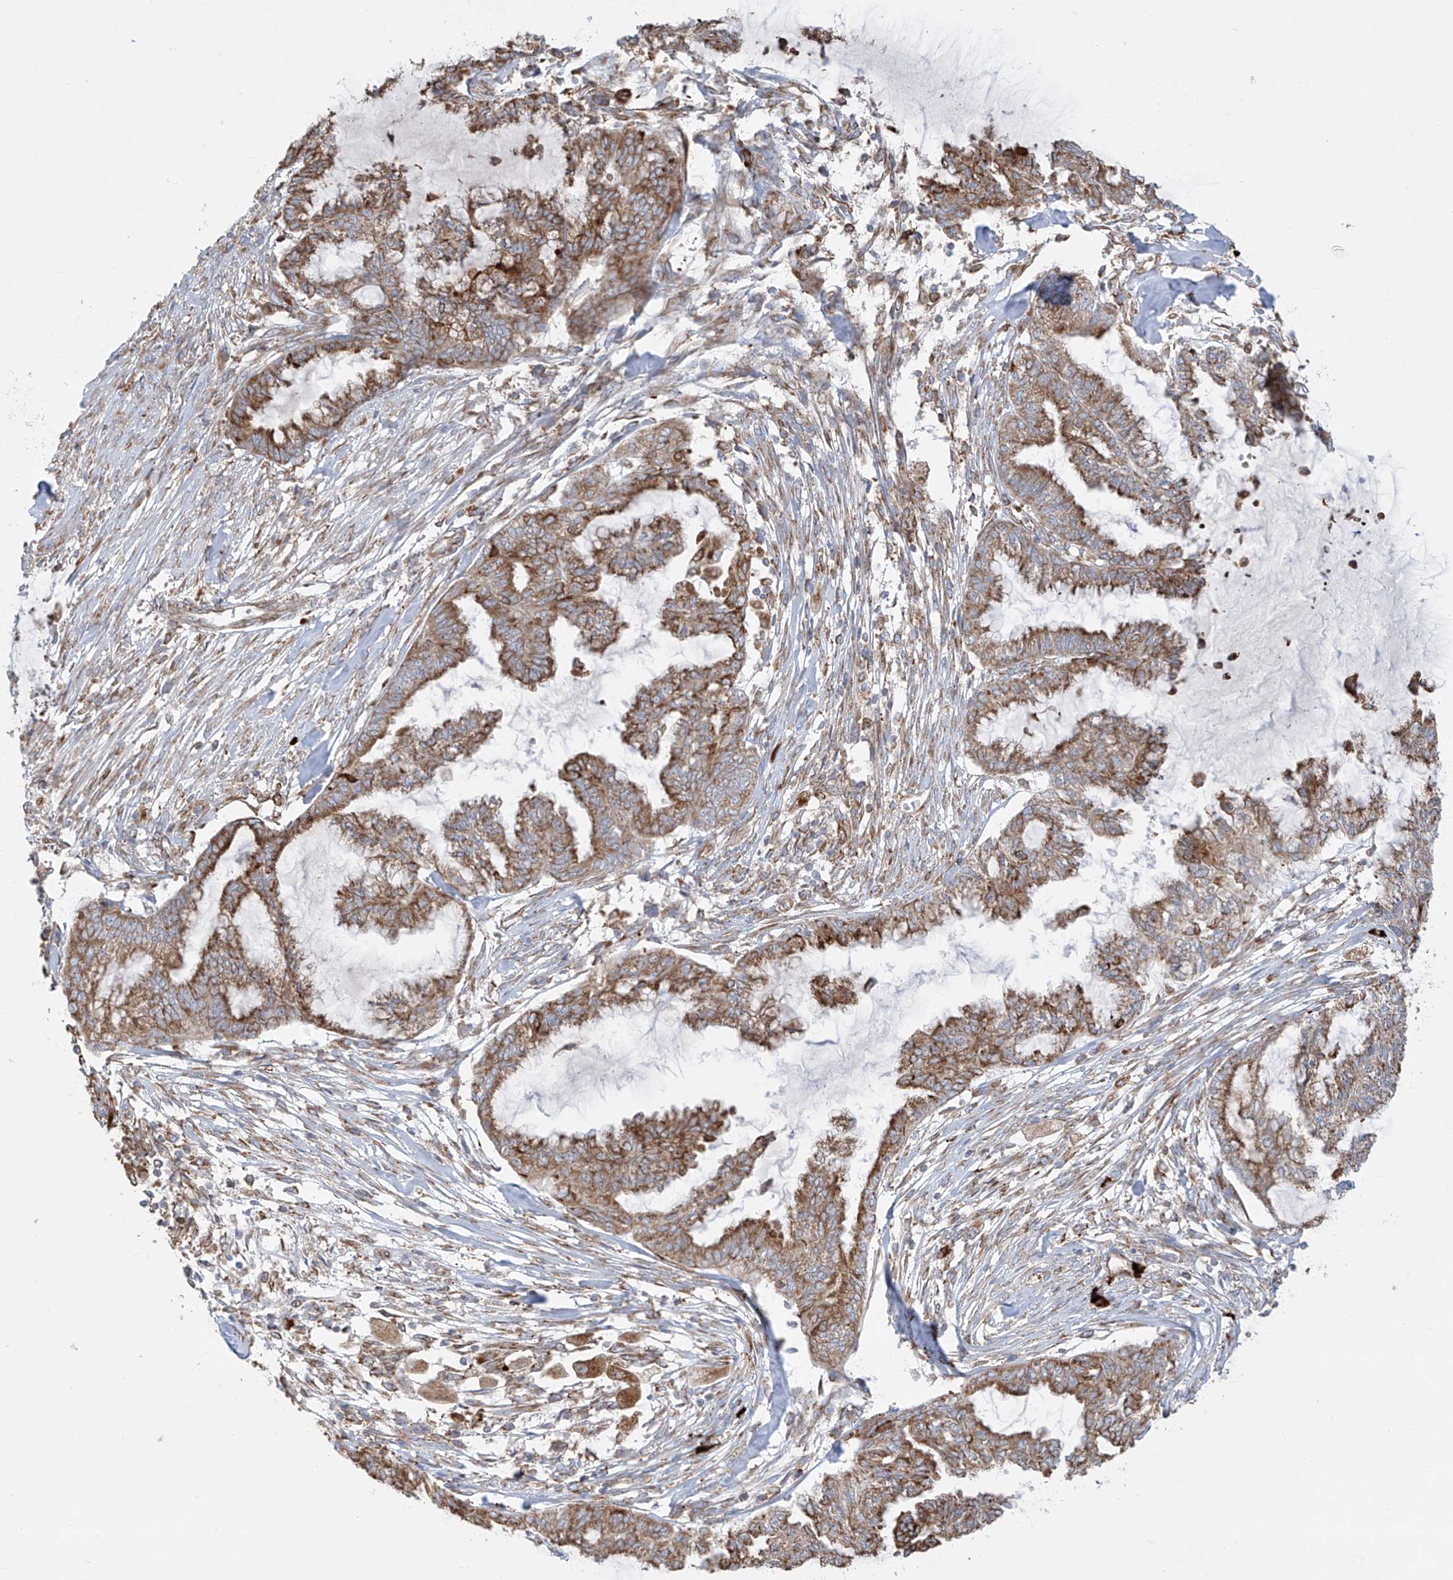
{"staining": {"intensity": "moderate", "quantity": ">75%", "location": "cytoplasmic/membranous"}, "tissue": "endometrial cancer", "cell_type": "Tumor cells", "image_type": "cancer", "snomed": [{"axis": "morphology", "description": "Adenocarcinoma, NOS"}, {"axis": "topography", "description": "Endometrium"}], "caption": "DAB (3,3'-diaminobenzidine) immunohistochemical staining of adenocarcinoma (endometrial) reveals moderate cytoplasmic/membranous protein expression in about >75% of tumor cells. (DAB IHC, brown staining for protein, blue staining for nuclei).", "gene": "MX1", "patient": {"sex": "female", "age": 86}}